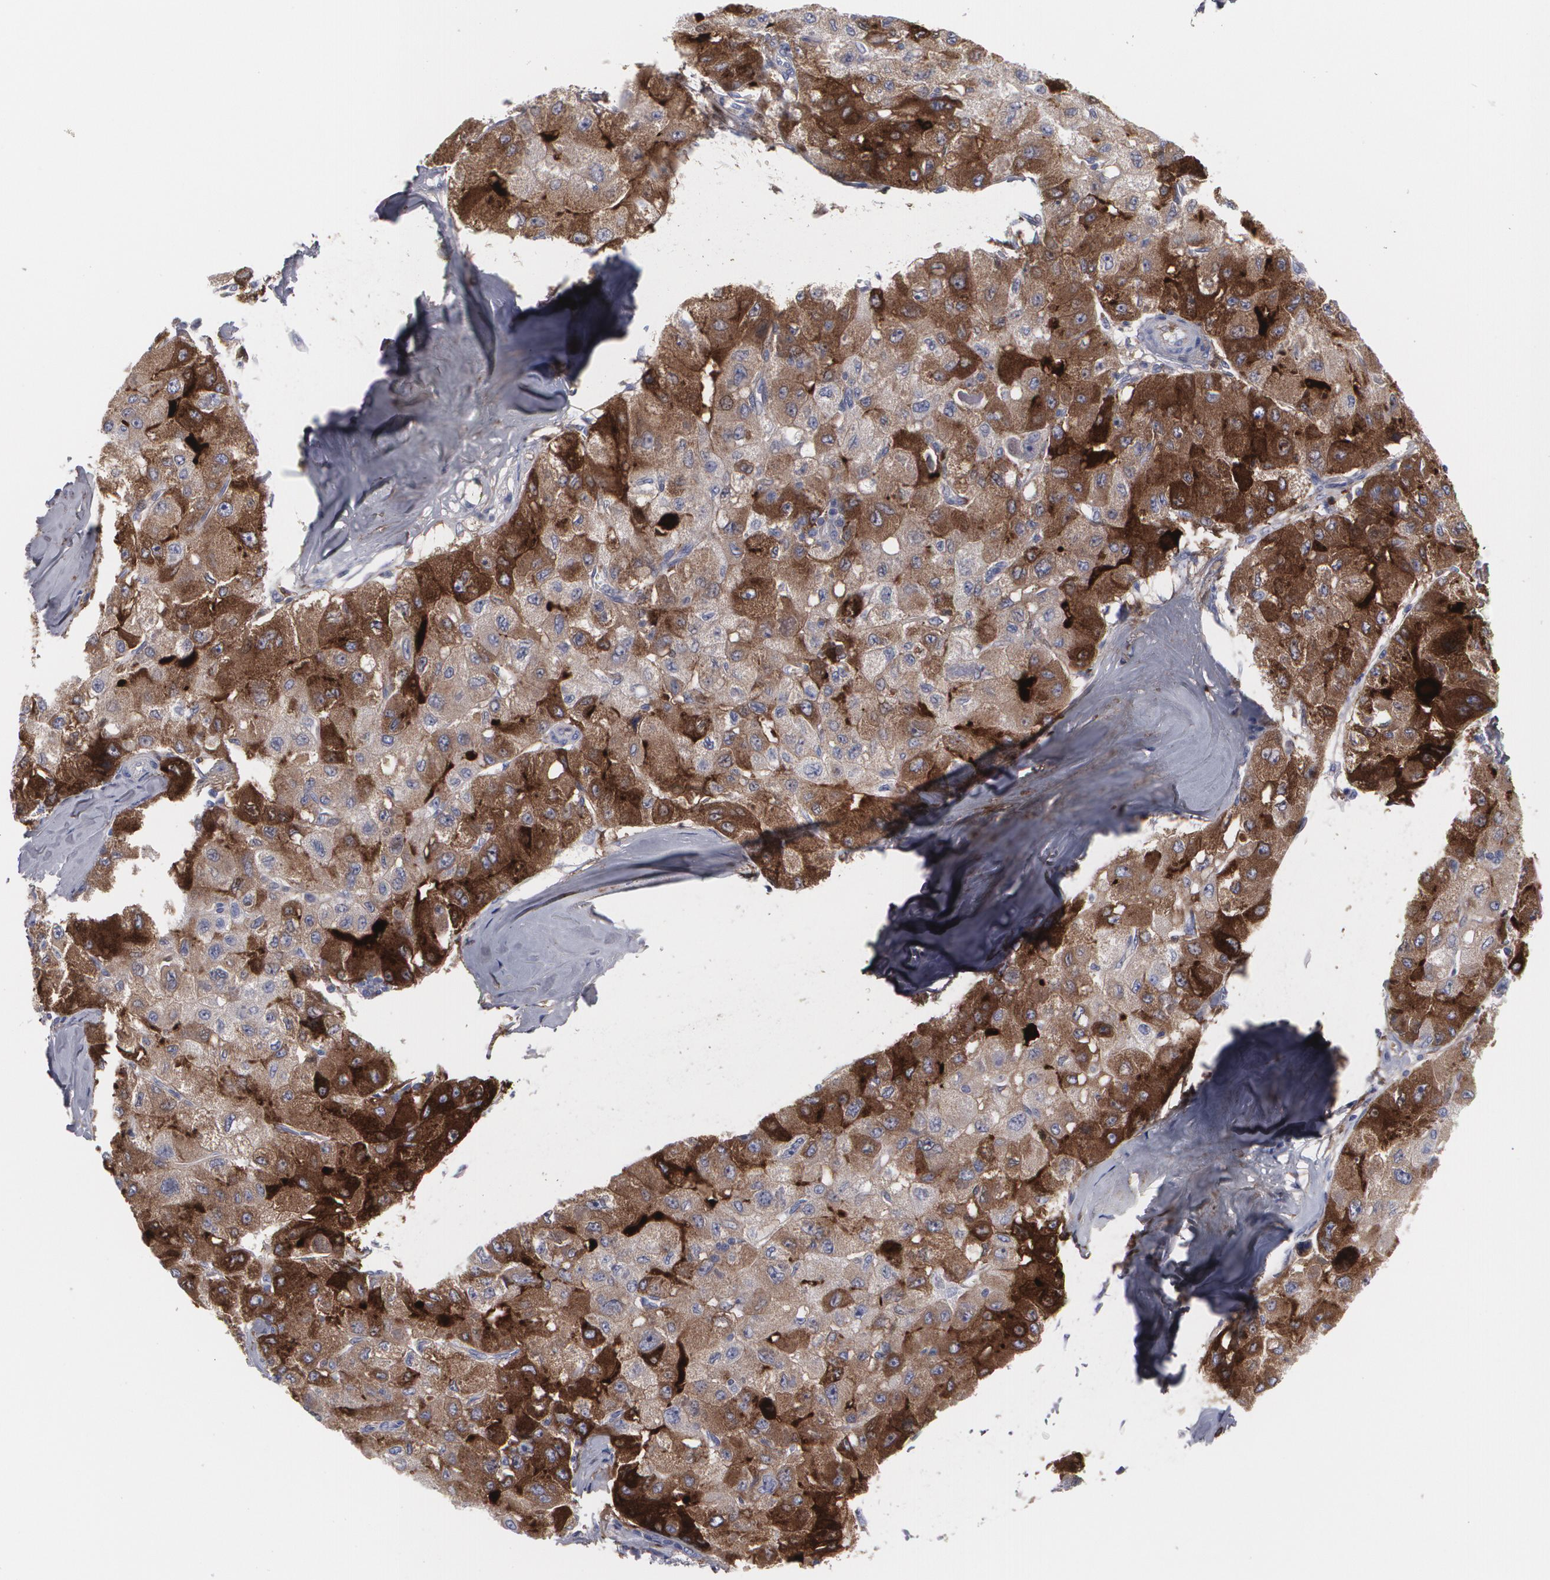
{"staining": {"intensity": "moderate", "quantity": "25%-75%", "location": "cytoplasmic/membranous"}, "tissue": "liver cancer", "cell_type": "Tumor cells", "image_type": "cancer", "snomed": [{"axis": "morphology", "description": "Carcinoma, Hepatocellular, NOS"}, {"axis": "topography", "description": "Liver"}], "caption": "Immunohistochemistry (DAB) staining of human liver cancer reveals moderate cytoplasmic/membranous protein positivity in approximately 25%-75% of tumor cells. (Stains: DAB in brown, nuclei in blue, Microscopy: brightfield microscopy at high magnification).", "gene": "LRG1", "patient": {"sex": "male", "age": 80}}